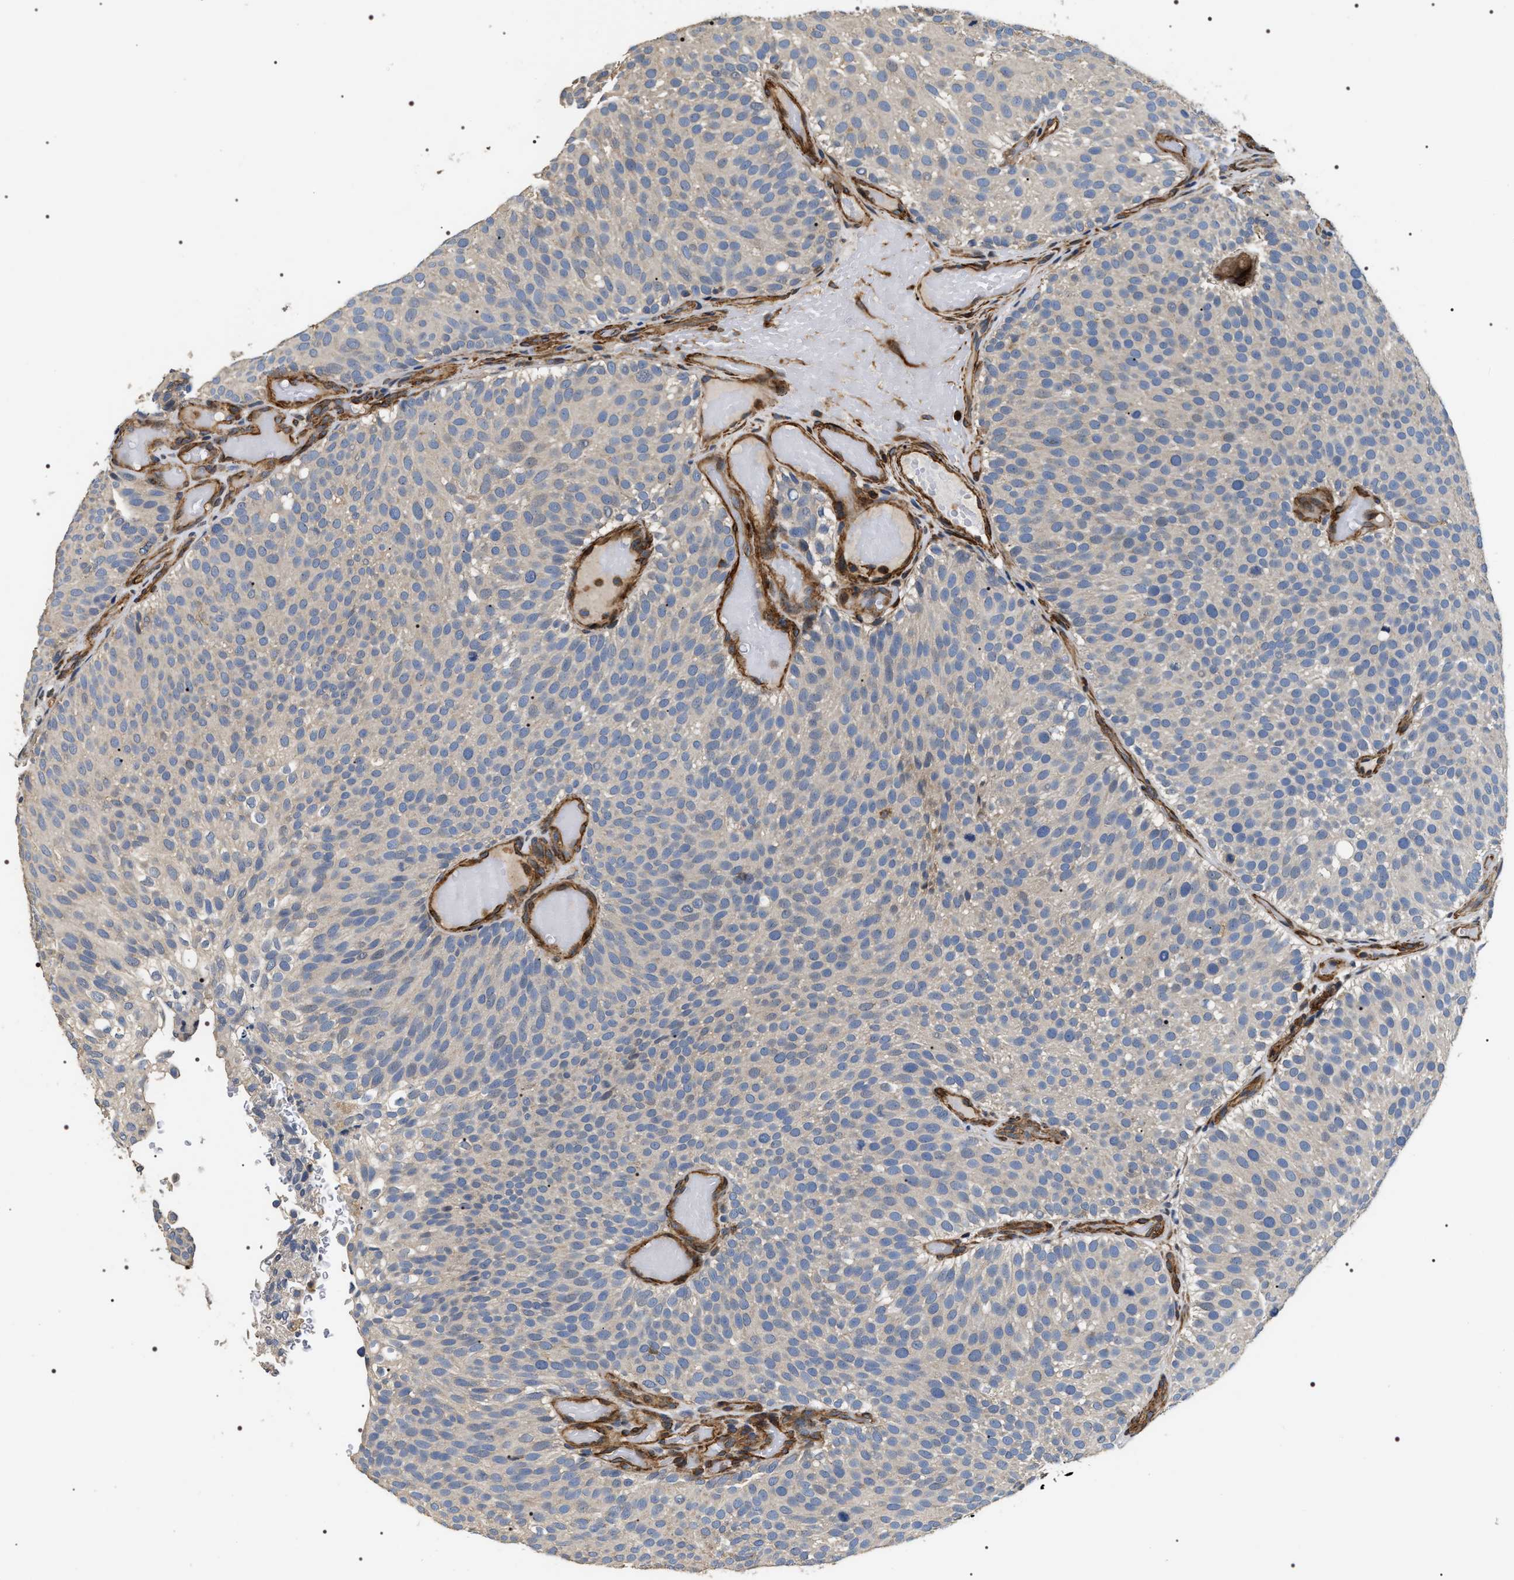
{"staining": {"intensity": "negative", "quantity": "none", "location": "none"}, "tissue": "urothelial cancer", "cell_type": "Tumor cells", "image_type": "cancer", "snomed": [{"axis": "morphology", "description": "Urothelial carcinoma, Low grade"}, {"axis": "topography", "description": "Urinary bladder"}], "caption": "This is a photomicrograph of immunohistochemistry (IHC) staining of urothelial cancer, which shows no staining in tumor cells.", "gene": "ZC3HAV1L", "patient": {"sex": "male", "age": 78}}